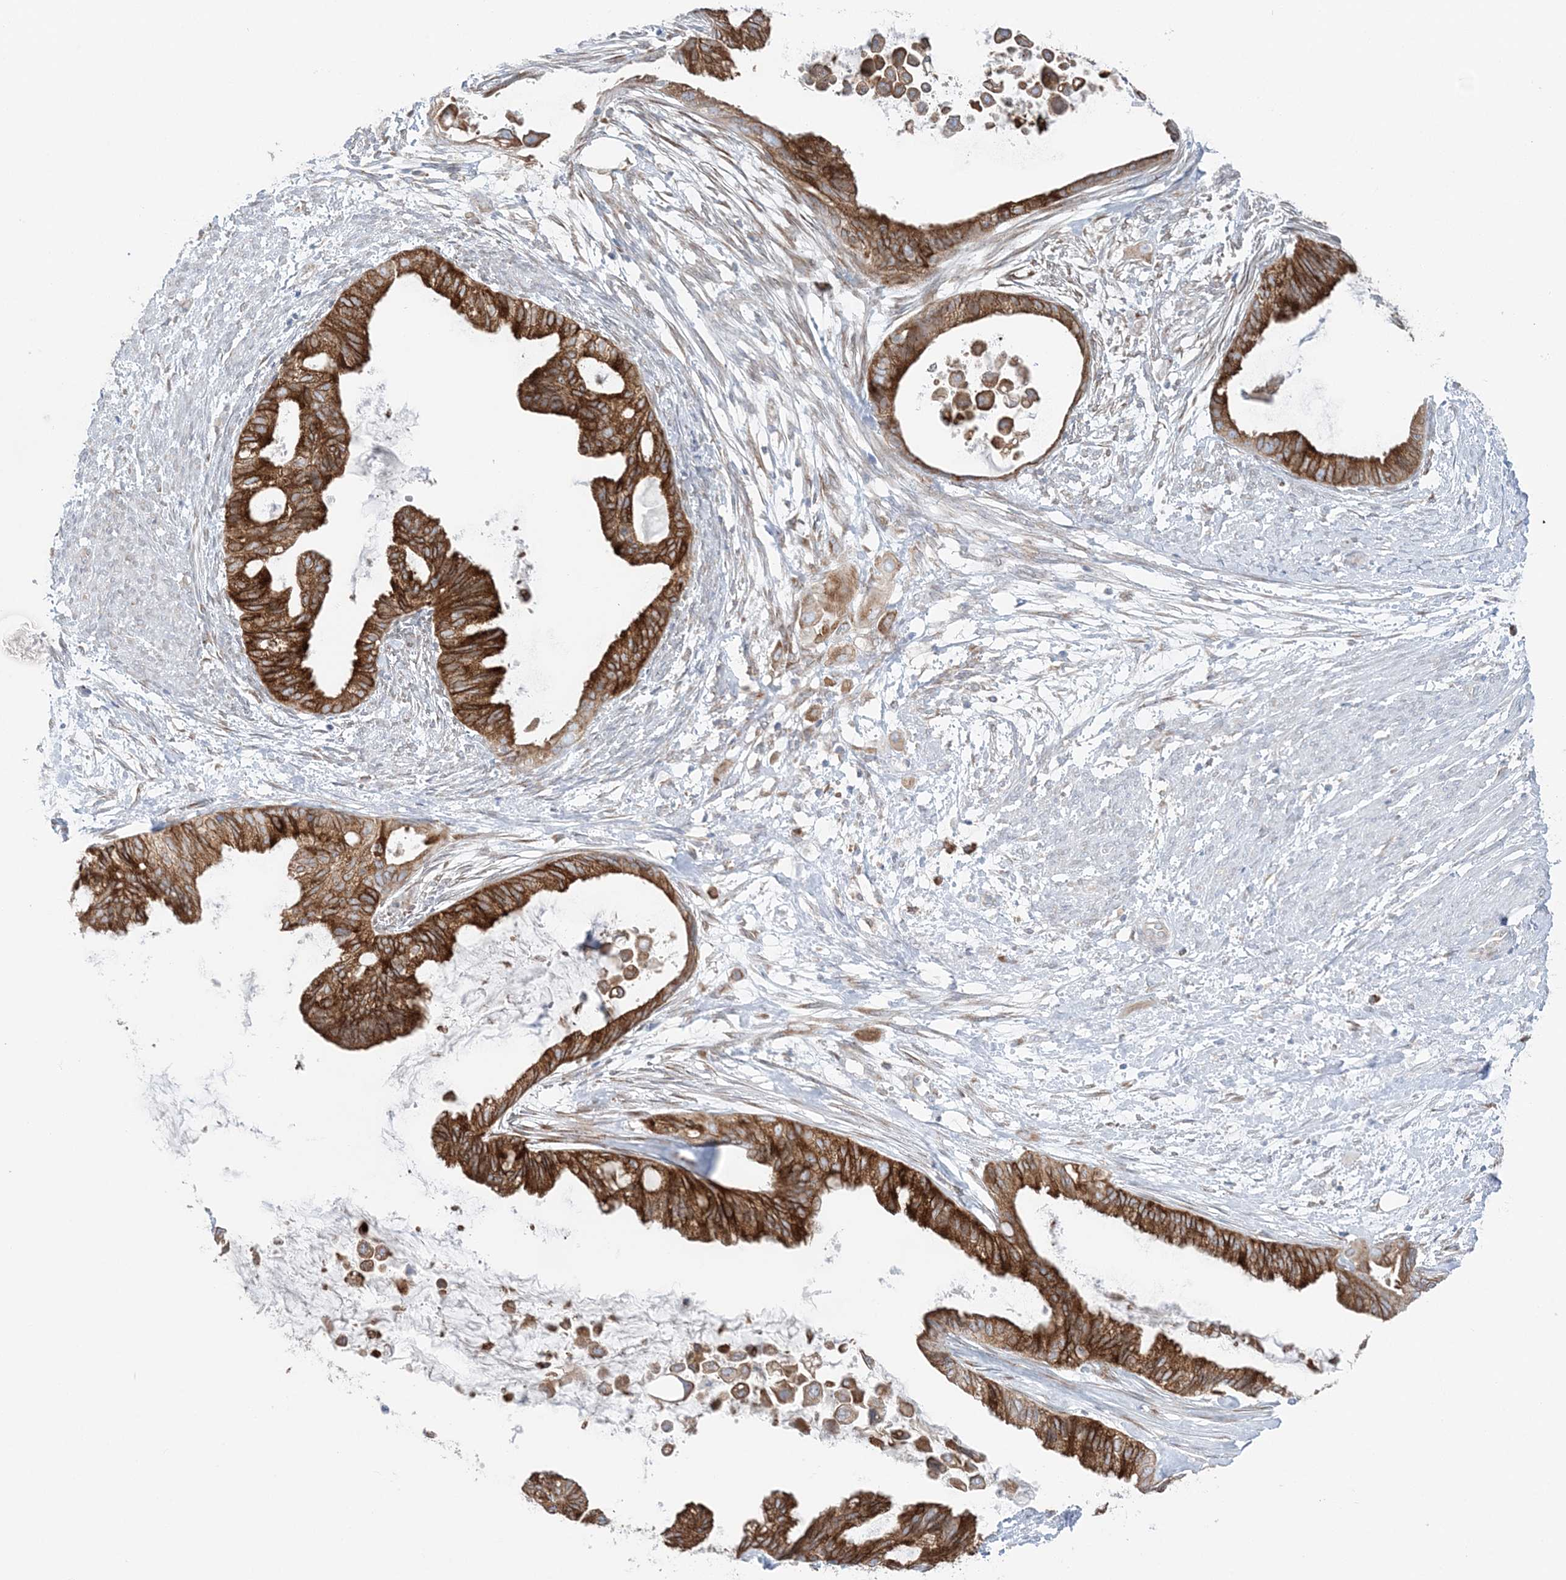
{"staining": {"intensity": "strong", "quantity": ">75%", "location": "cytoplasmic/membranous"}, "tissue": "cervical cancer", "cell_type": "Tumor cells", "image_type": "cancer", "snomed": [{"axis": "morphology", "description": "Normal tissue, NOS"}, {"axis": "morphology", "description": "Adenocarcinoma, NOS"}, {"axis": "topography", "description": "Cervix"}, {"axis": "topography", "description": "Endometrium"}], "caption": "Immunohistochemistry (IHC) histopathology image of neoplastic tissue: cervical adenocarcinoma stained using immunohistochemistry (IHC) shows high levels of strong protein expression localized specifically in the cytoplasmic/membranous of tumor cells, appearing as a cytoplasmic/membranous brown color.", "gene": "TMED10", "patient": {"sex": "female", "age": 86}}